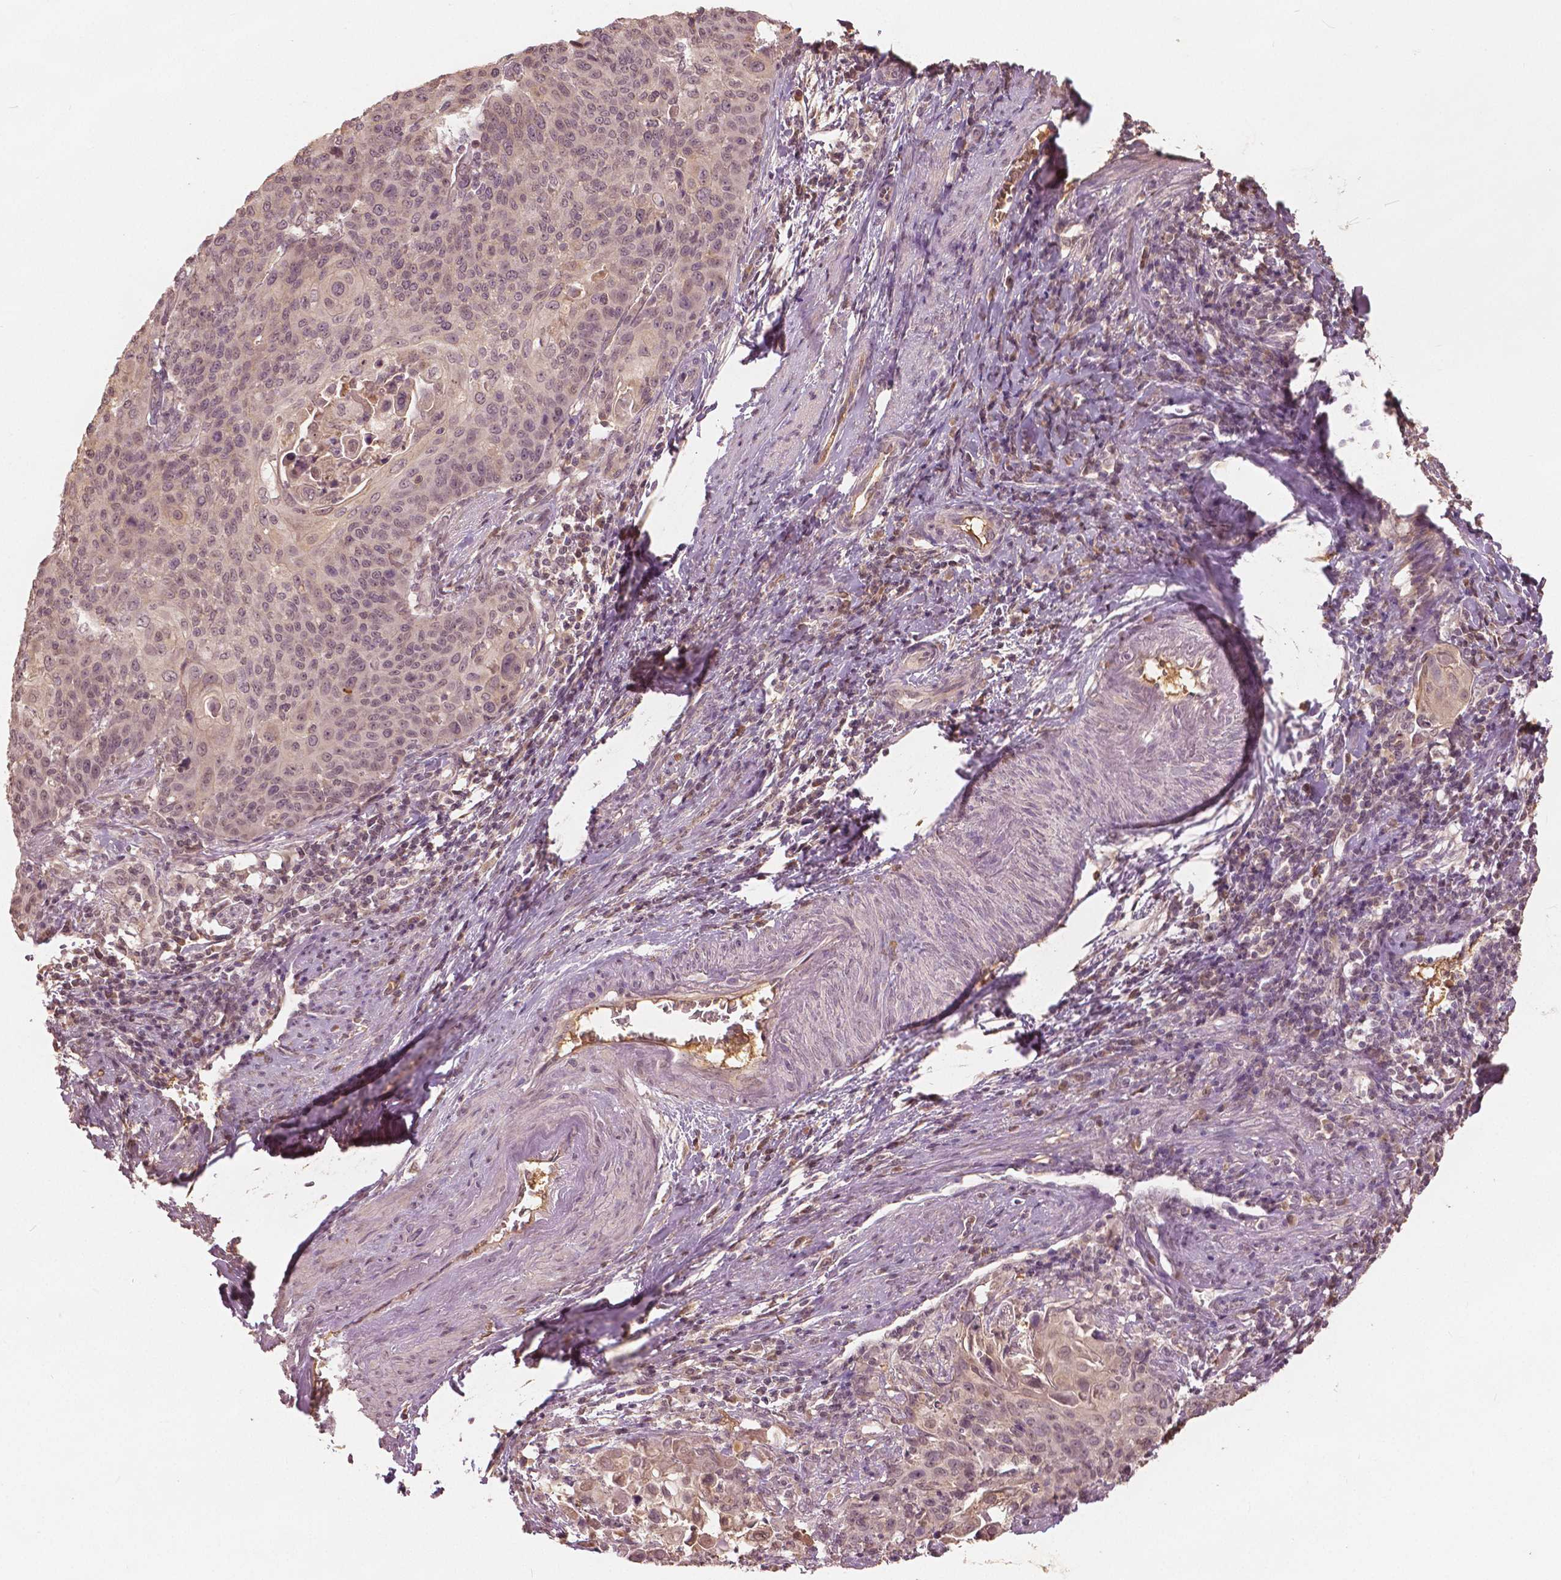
{"staining": {"intensity": "weak", "quantity": ">75%", "location": "nuclear"}, "tissue": "cervical cancer", "cell_type": "Tumor cells", "image_type": "cancer", "snomed": [{"axis": "morphology", "description": "Squamous cell carcinoma, NOS"}, {"axis": "topography", "description": "Cervix"}], "caption": "Immunohistochemical staining of human cervical cancer (squamous cell carcinoma) exhibits weak nuclear protein positivity in about >75% of tumor cells.", "gene": "ANGPTL4", "patient": {"sex": "female", "age": 65}}